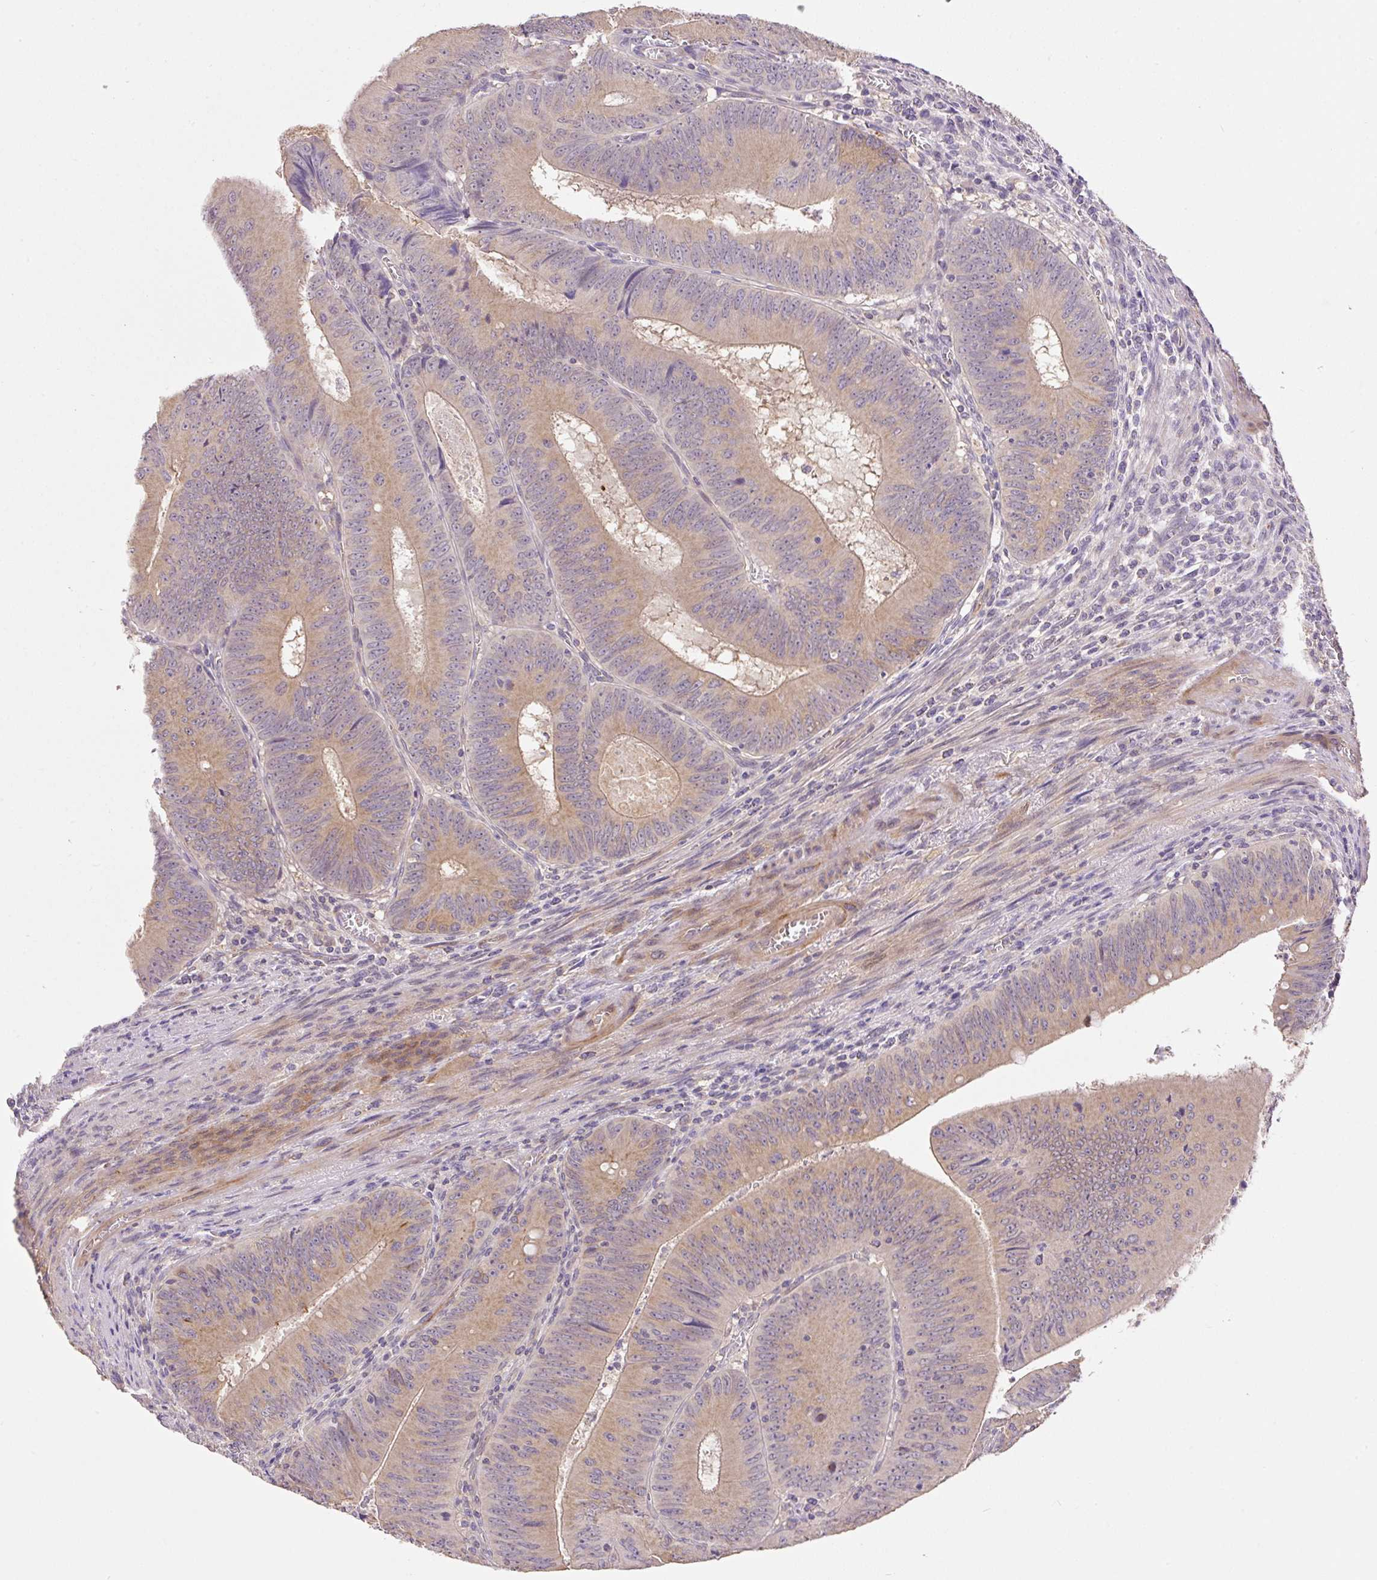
{"staining": {"intensity": "moderate", "quantity": ">75%", "location": "cytoplasmic/membranous"}, "tissue": "colorectal cancer", "cell_type": "Tumor cells", "image_type": "cancer", "snomed": [{"axis": "morphology", "description": "Adenocarcinoma, NOS"}, {"axis": "topography", "description": "Rectum"}], "caption": "DAB immunohistochemical staining of human colorectal adenocarcinoma displays moderate cytoplasmic/membranous protein staining in about >75% of tumor cells. The staining is performed using DAB (3,3'-diaminobenzidine) brown chromogen to label protein expression. The nuclei are counter-stained blue using hematoxylin.", "gene": "COX8A", "patient": {"sex": "female", "age": 72}}